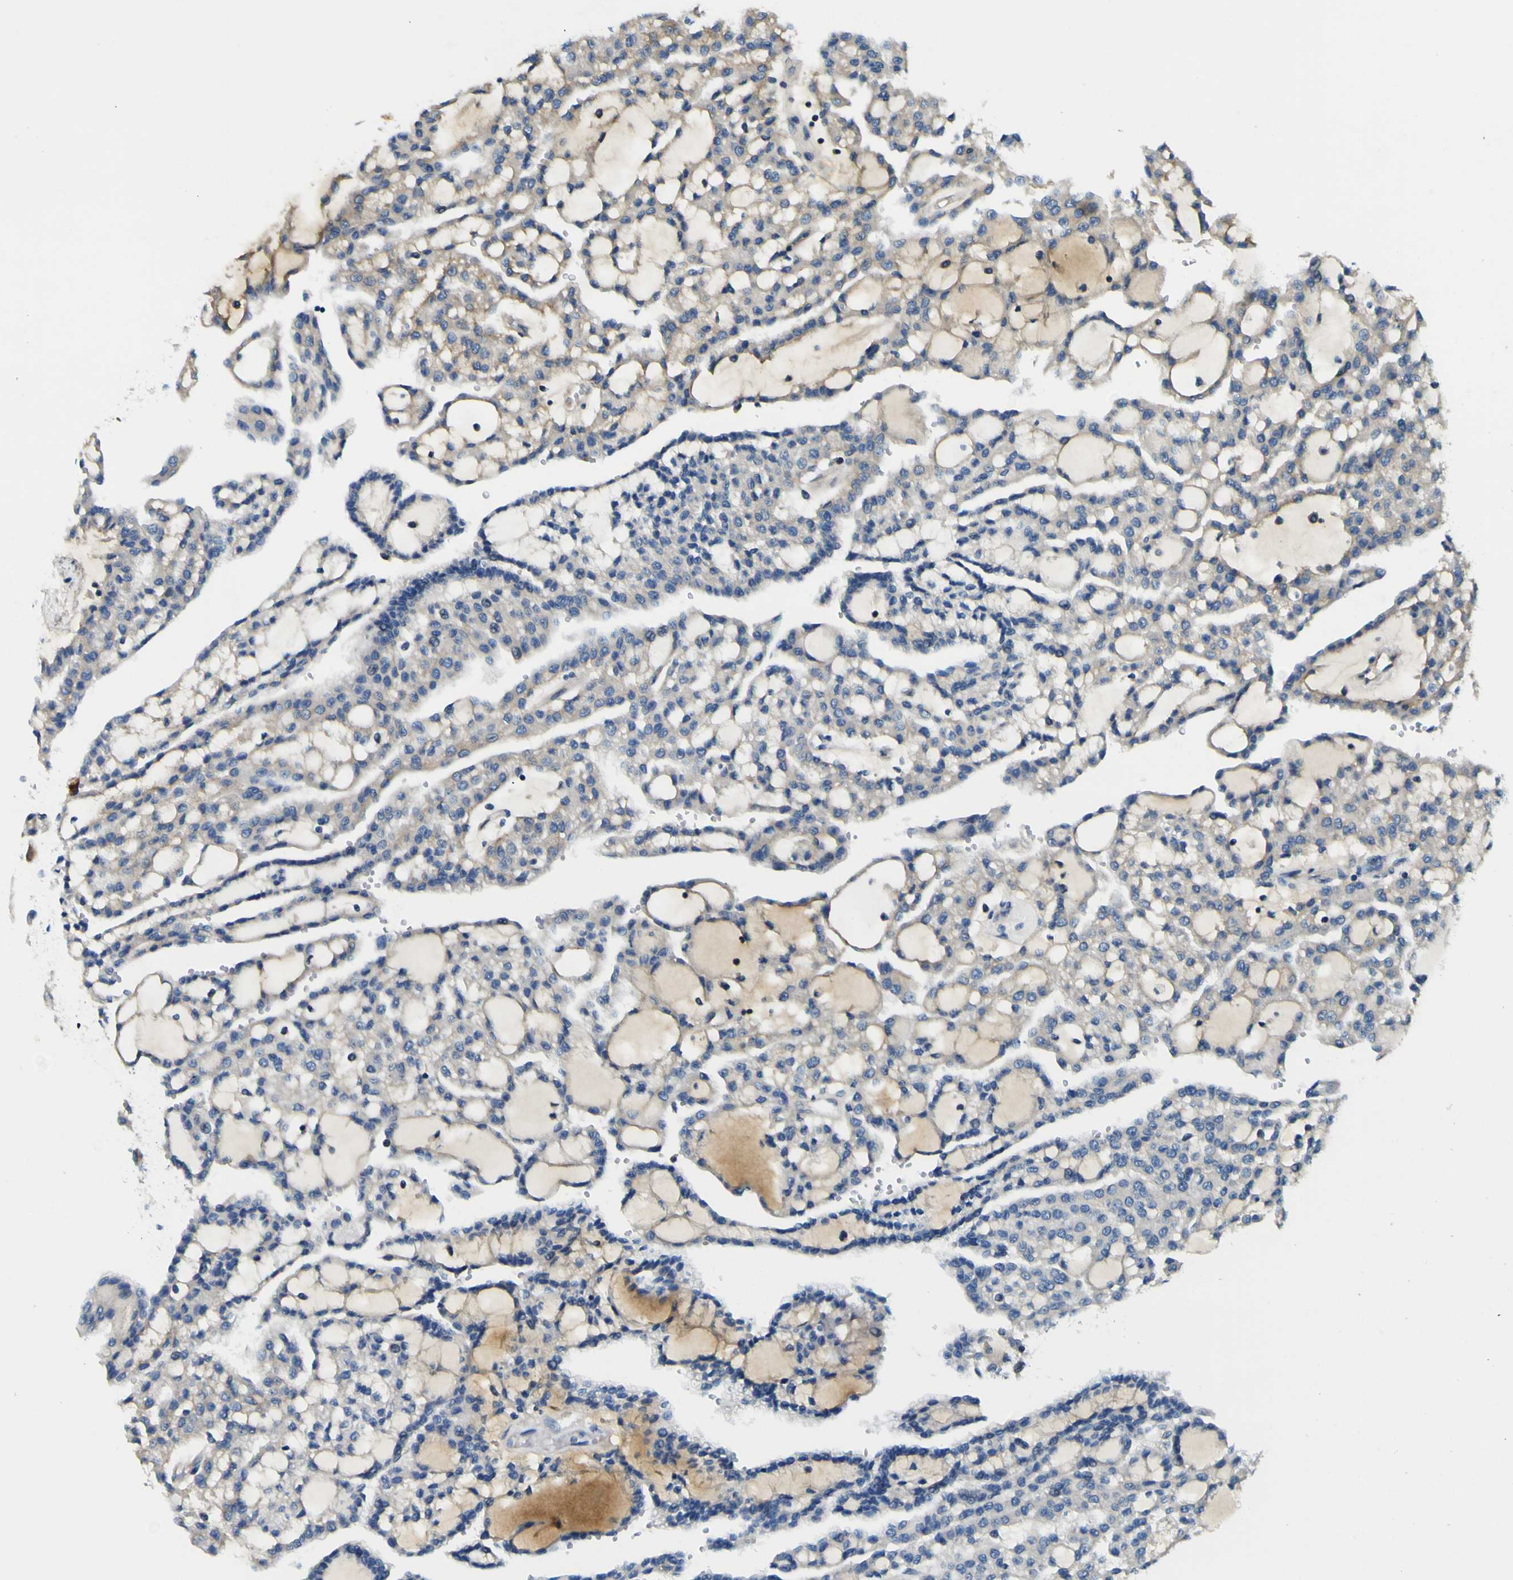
{"staining": {"intensity": "moderate", "quantity": "<25%", "location": "cytoplasmic/membranous"}, "tissue": "renal cancer", "cell_type": "Tumor cells", "image_type": "cancer", "snomed": [{"axis": "morphology", "description": "Adenocarcinoma, NOS"}, {"axis": "topography", "description": "Kidney"}], "caption": "Renal cancer (adenocarcinoma) tissue reveals moderate cytoplasmic/membranous positivity in about <25% of tumor cells", "gene": "CLSTN1", "patient": {"sex": "male", "age": 63}}